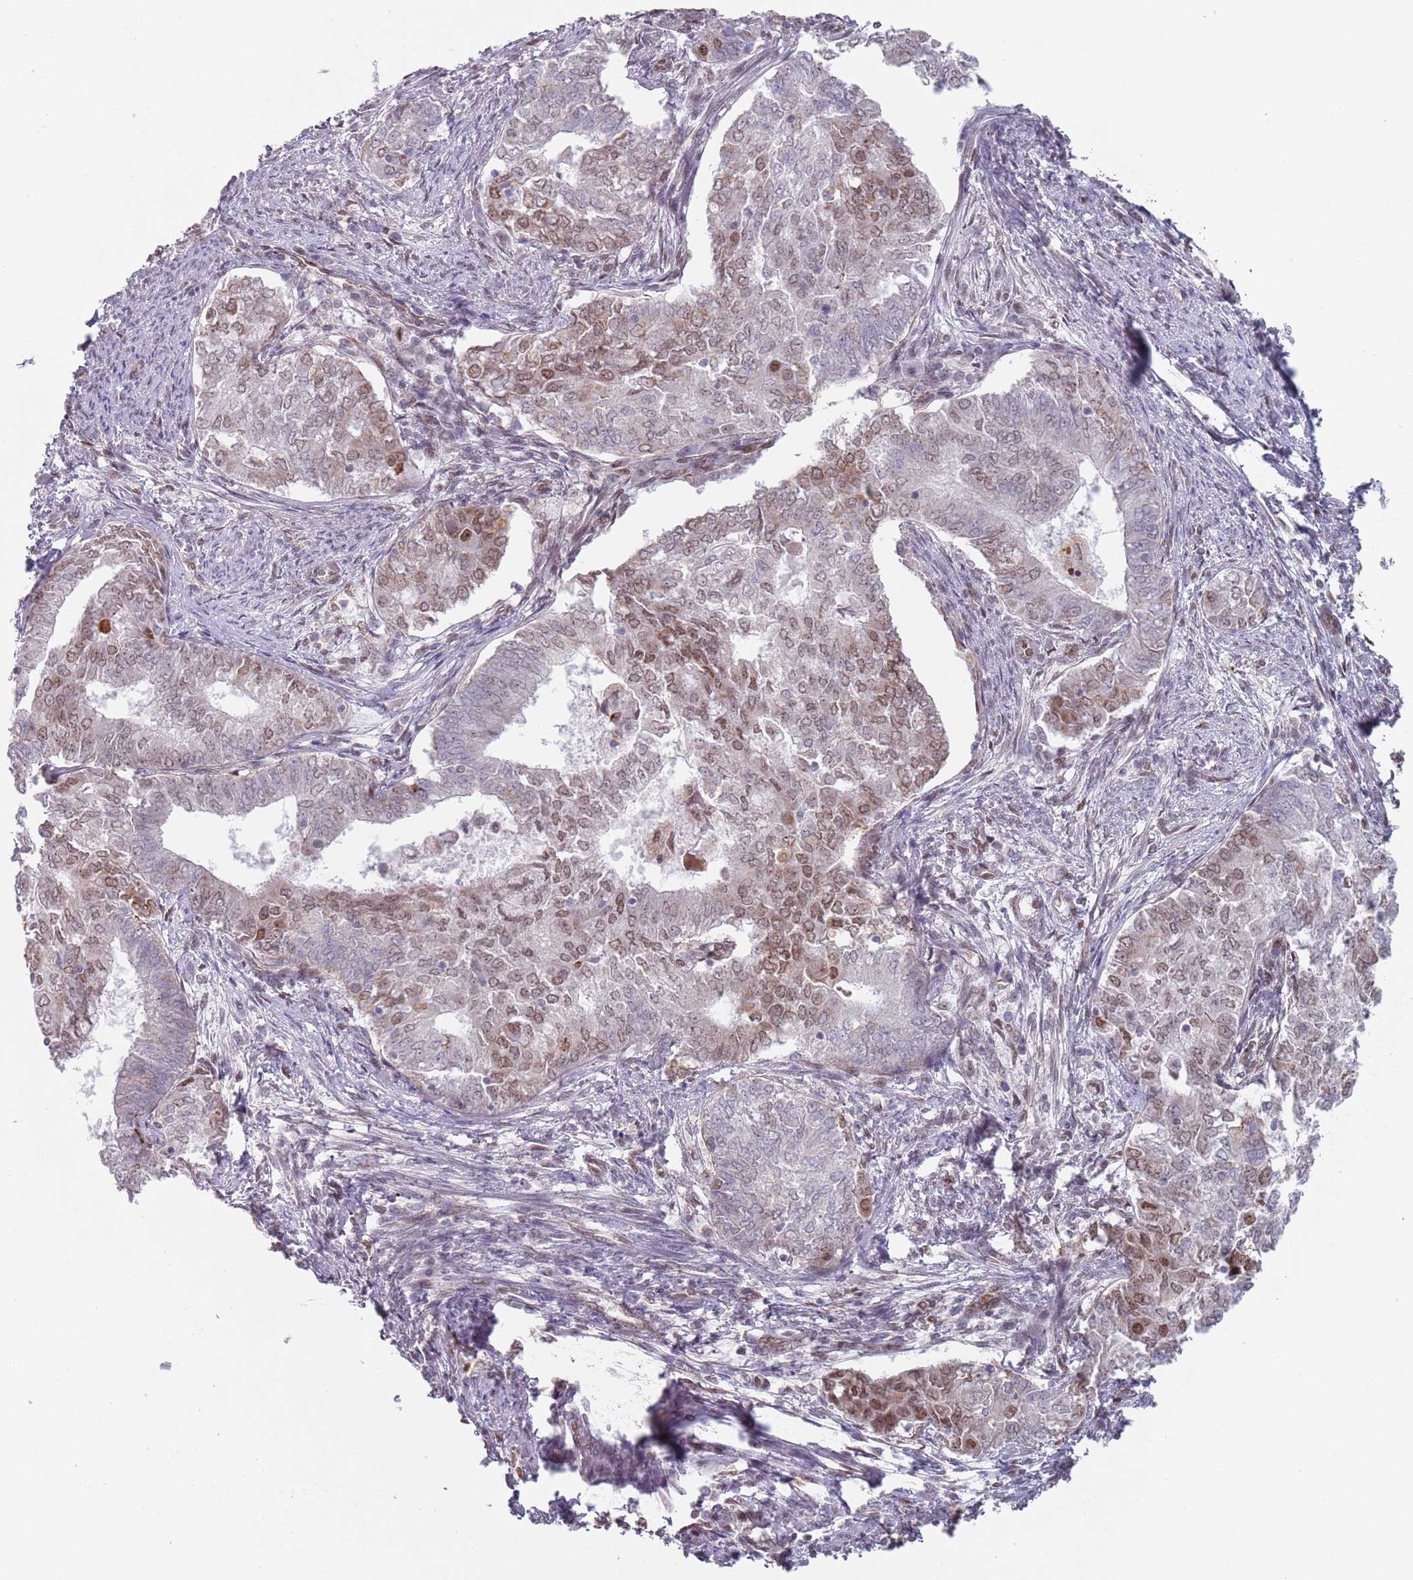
{"staining": {"intensity": "weak", "quantity": "25%-75%", "location": "nuclear"}, "tissue": "endometrial cancer", "cell_type": "Tumor cells", "image_type": "cancer", "snomed": [{"axis": "morphology", "description": "Adenocarcinoma, NOS"}, {"axis": "topography", "description": "Endometrium"}], "caption": "Weak nuclear staining is present in approximately 25%-75% of tumor cells in endometrial adenocarcinoma.", "gene": "MFSD12", "patient": {"sex": "female", "age": 62}}